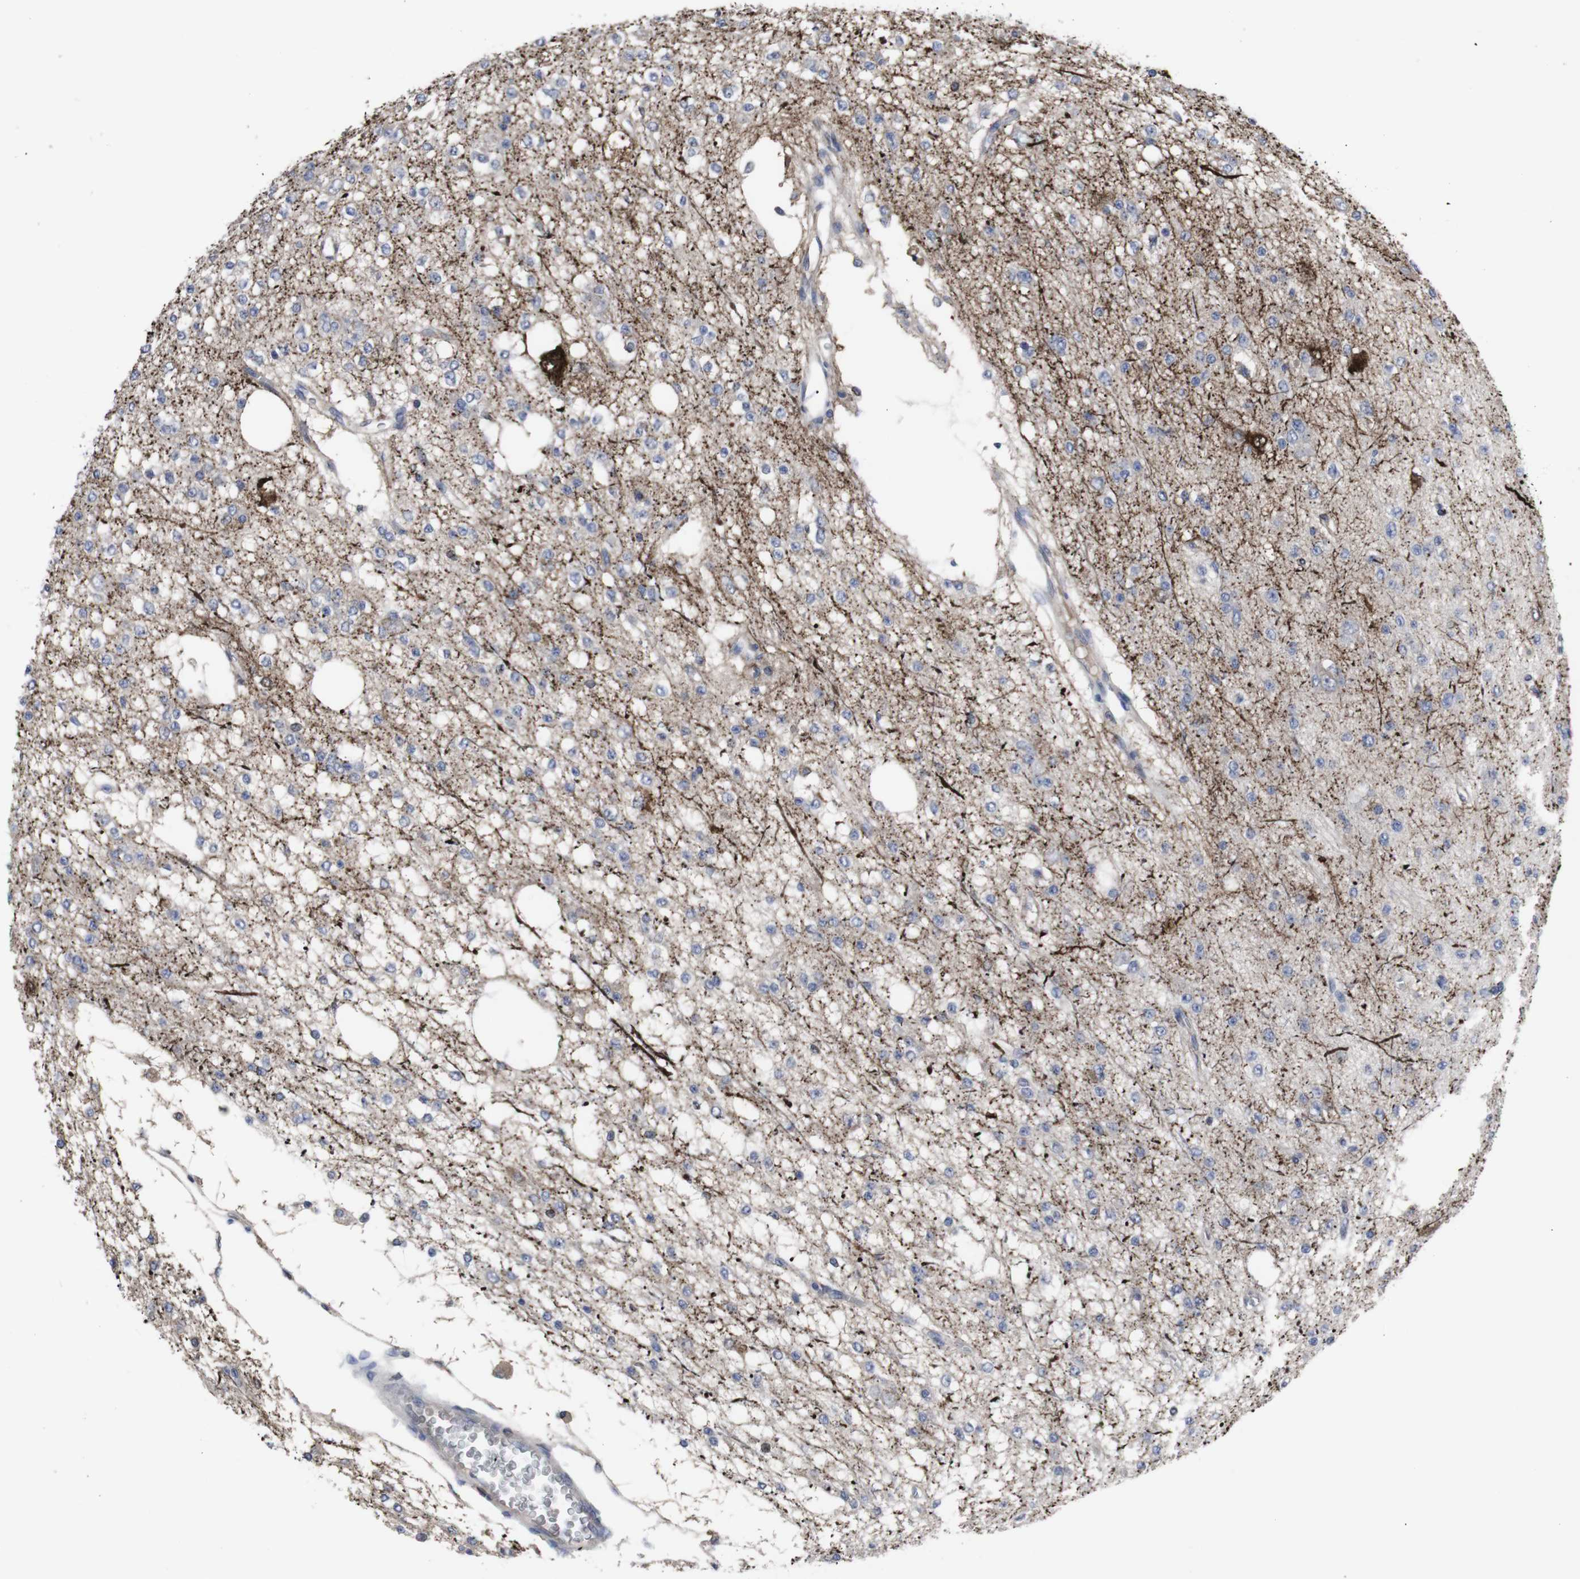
{"staining": {"intensity": "negative", "quantity": "none", "location": "none"}, "tissue": "glioma", "cell_type": "Tumor cells", "image_type": "cancer", "snomed": [{"axis": "morphology", "description": "Glioma, malignant, Low grade"}, {"axis": "topography", "description": "Brain"}], "caption": "This is a photomicrograph of IHC staining of malignant glioma (low-grade), which shows no positivity in tumor cells.", "gene": "SNCG", "patient": {"sex": "male", "age": 38}}